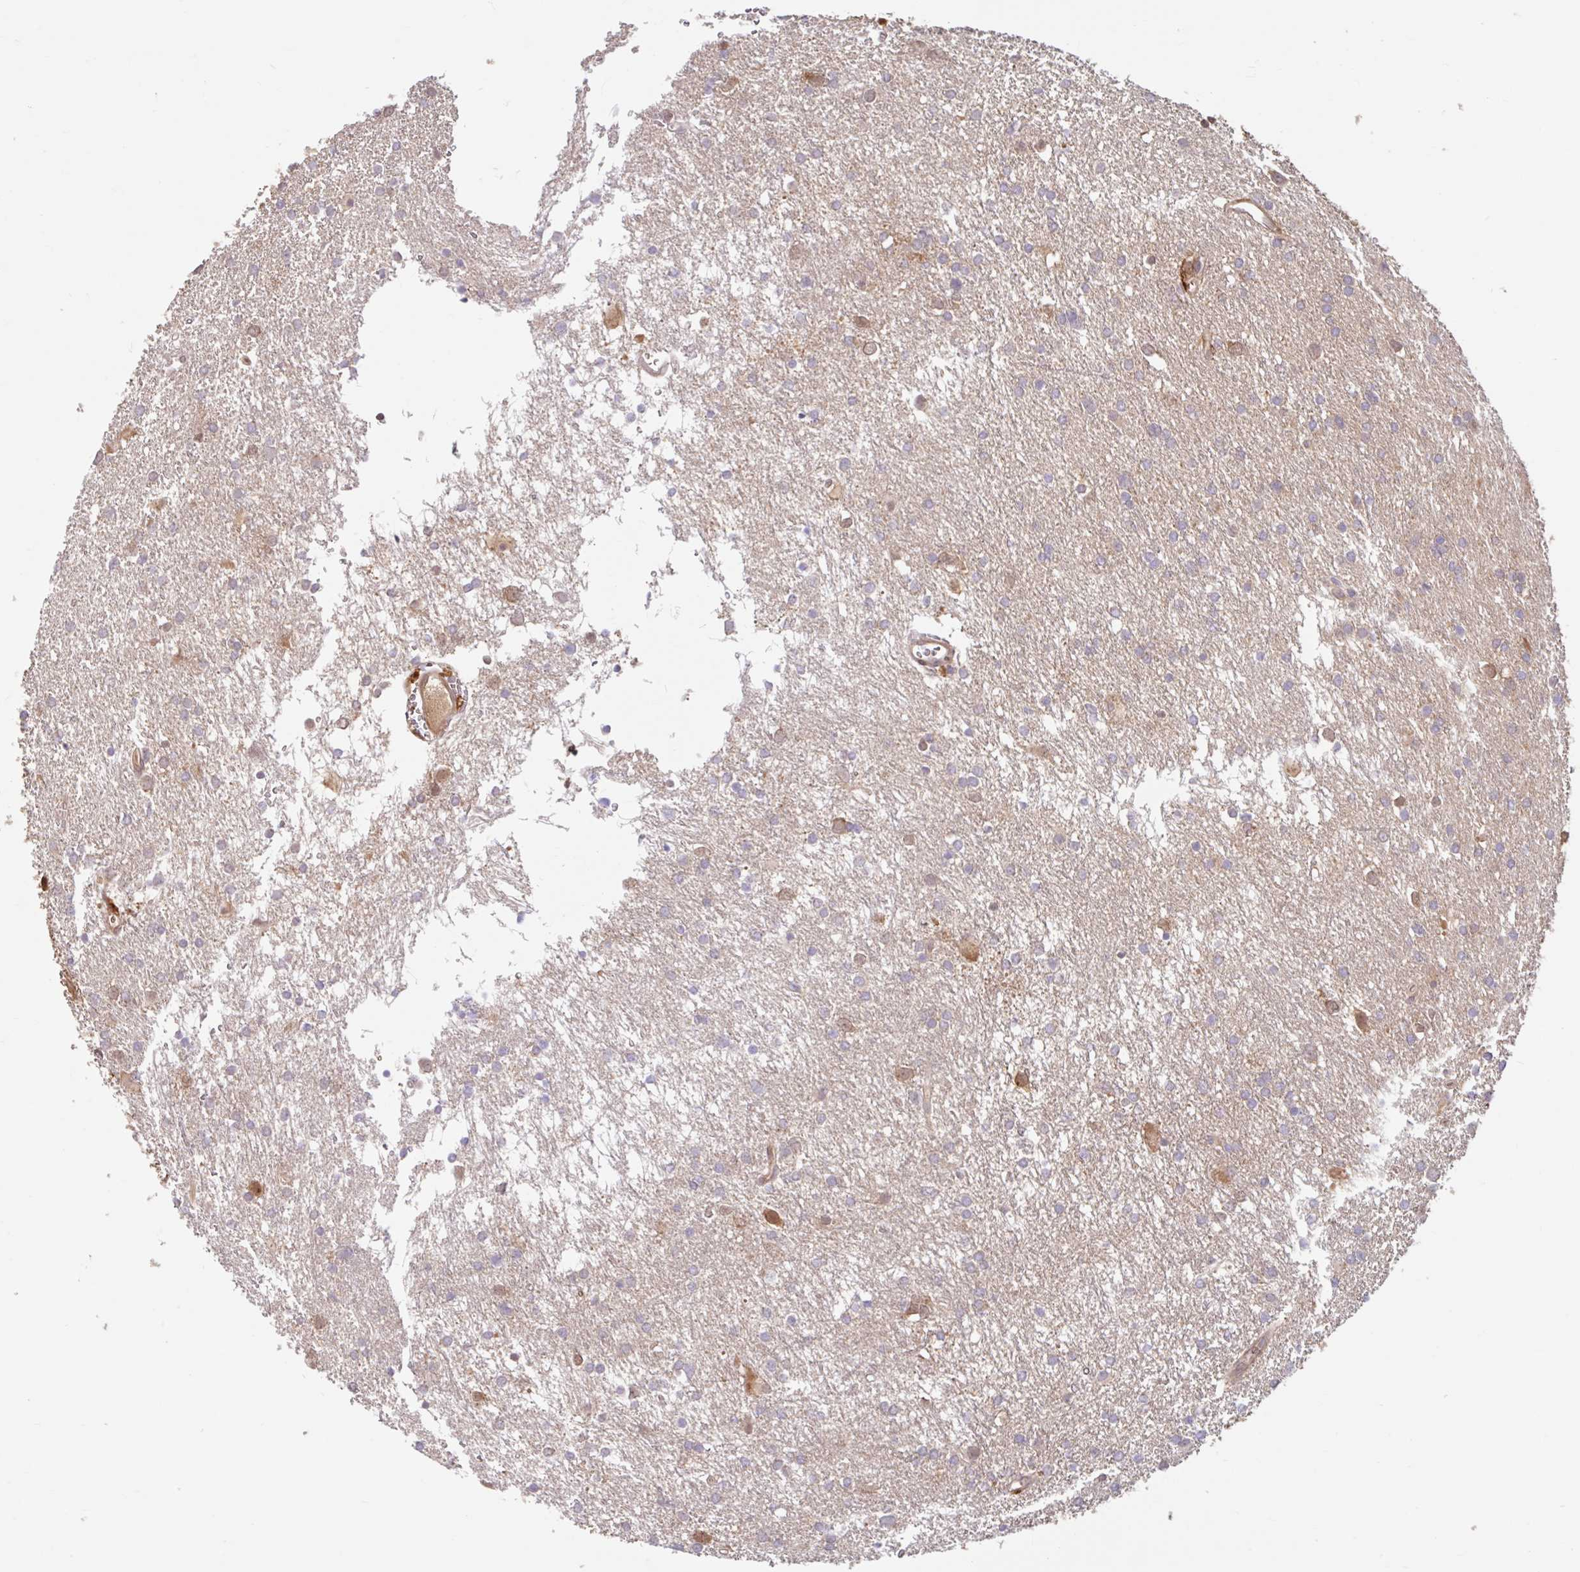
{"staining": {"intensity": "moderate", "quantity": "25%-75%", "location": "cytoplasmic/membranous,nuclear"}, "tissue": "glioma", "cell_type": "Tumor cells", "image_type": "cancer", "snomed": [{"axis": "morphology", "description": "Glioma, malignant, Low grade"}, {"axis": "topography", "description": "Brain"}], "caption": "Immunohistochemistry (DAB) staining of malignant glioma (low-grade) reveals moderate cytoplasmic/membranous and nuclear protein staining in approximately 25%-75% of tumor cells.", "gene": "BLVRA", "patient": {"sex": "female", "age": 32}}